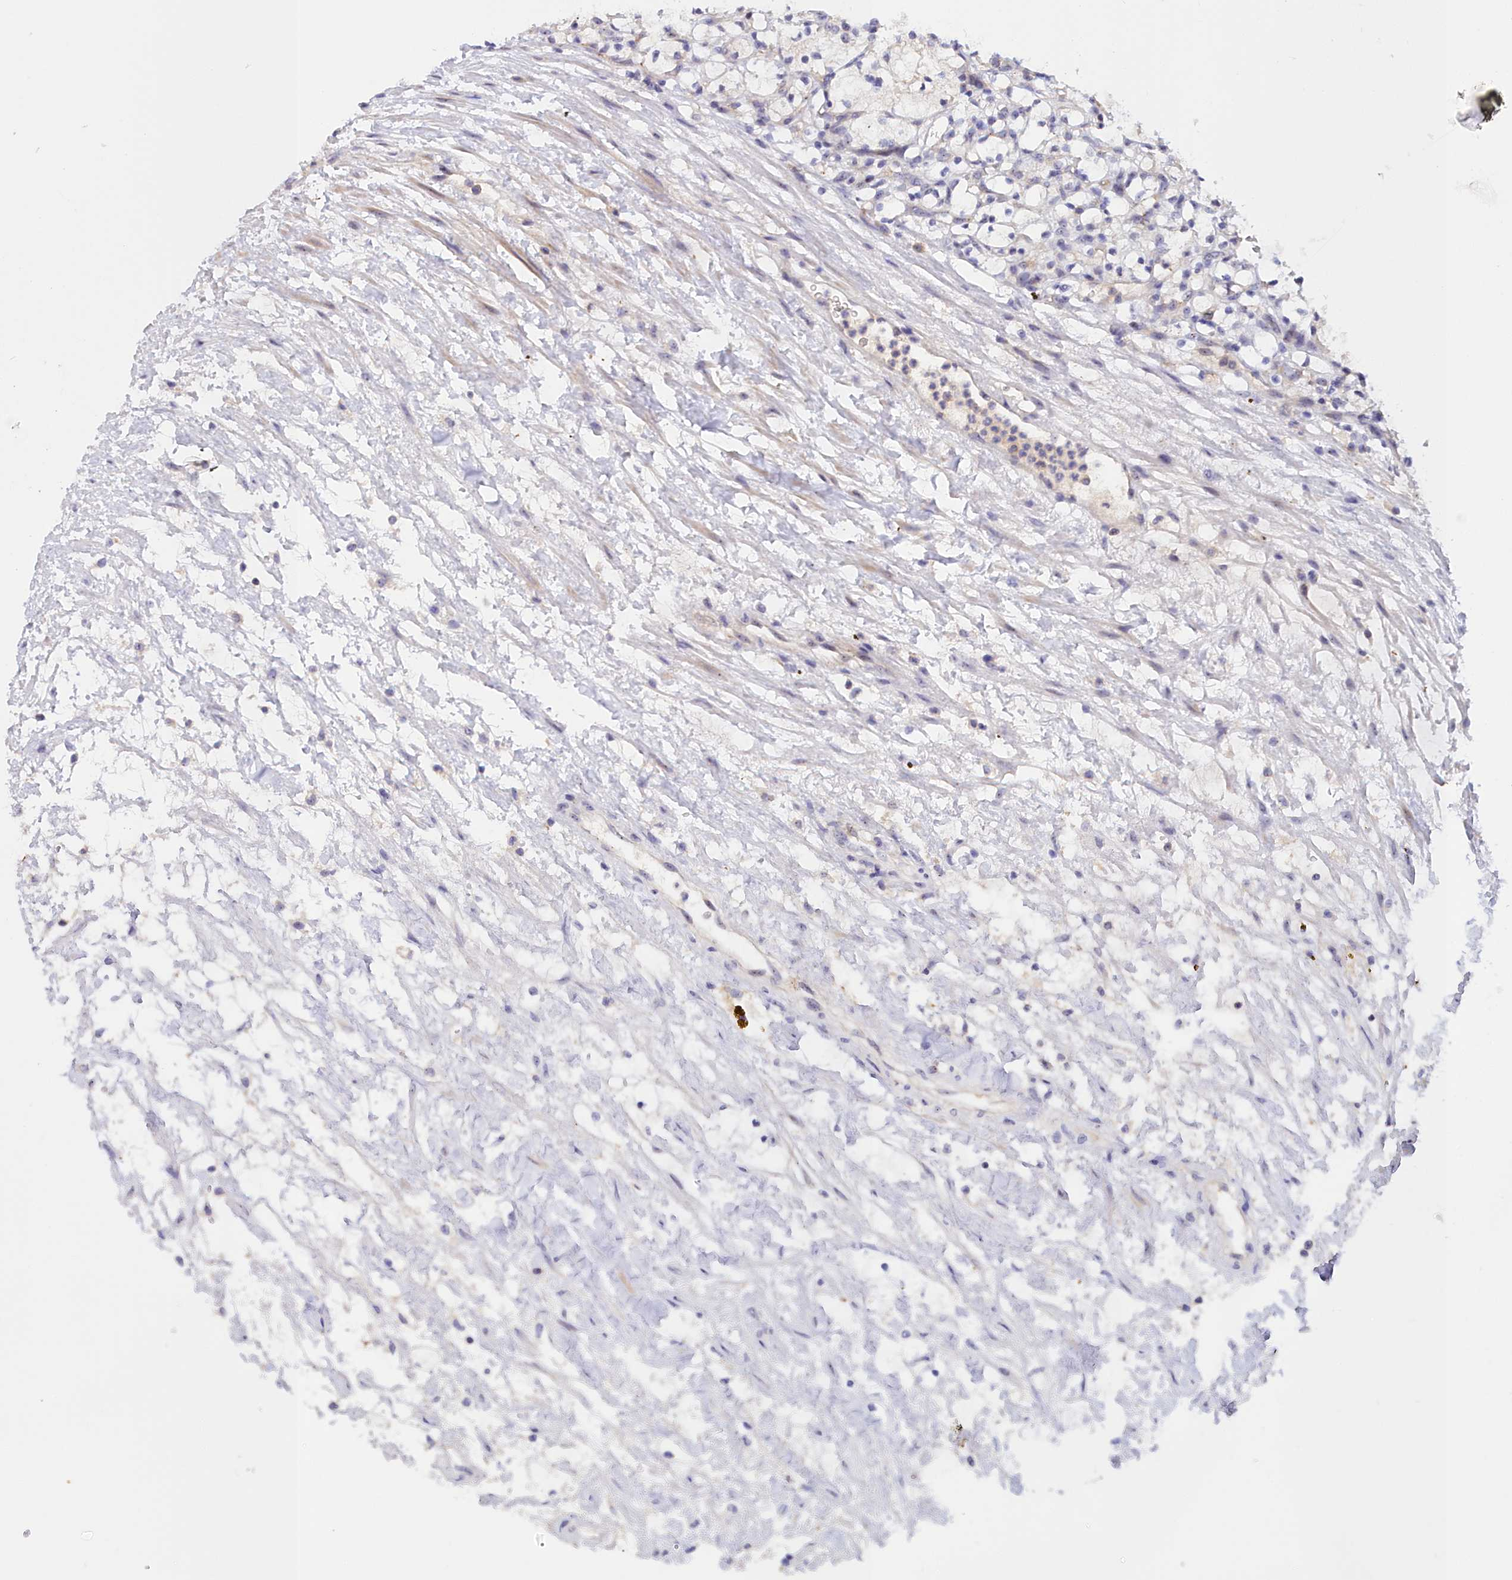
{"staining": {"intensity": "negative", "quantity": "none", "location": "none"}, "tissue": "renal cancer", "cell_type": "Tumor cells", "image_type": "cancer", "snomed": [{"axis": "morphology", "description": "Adenocarcinoma, NOS"}, {"axis": "topography", "description": "Kidney"}], "caption": "Tumor cells show no significant protein positivity in renal adenocarcinoma.", "gene": "NEURL4", "patient": {"sex": "female", "age": 69}}